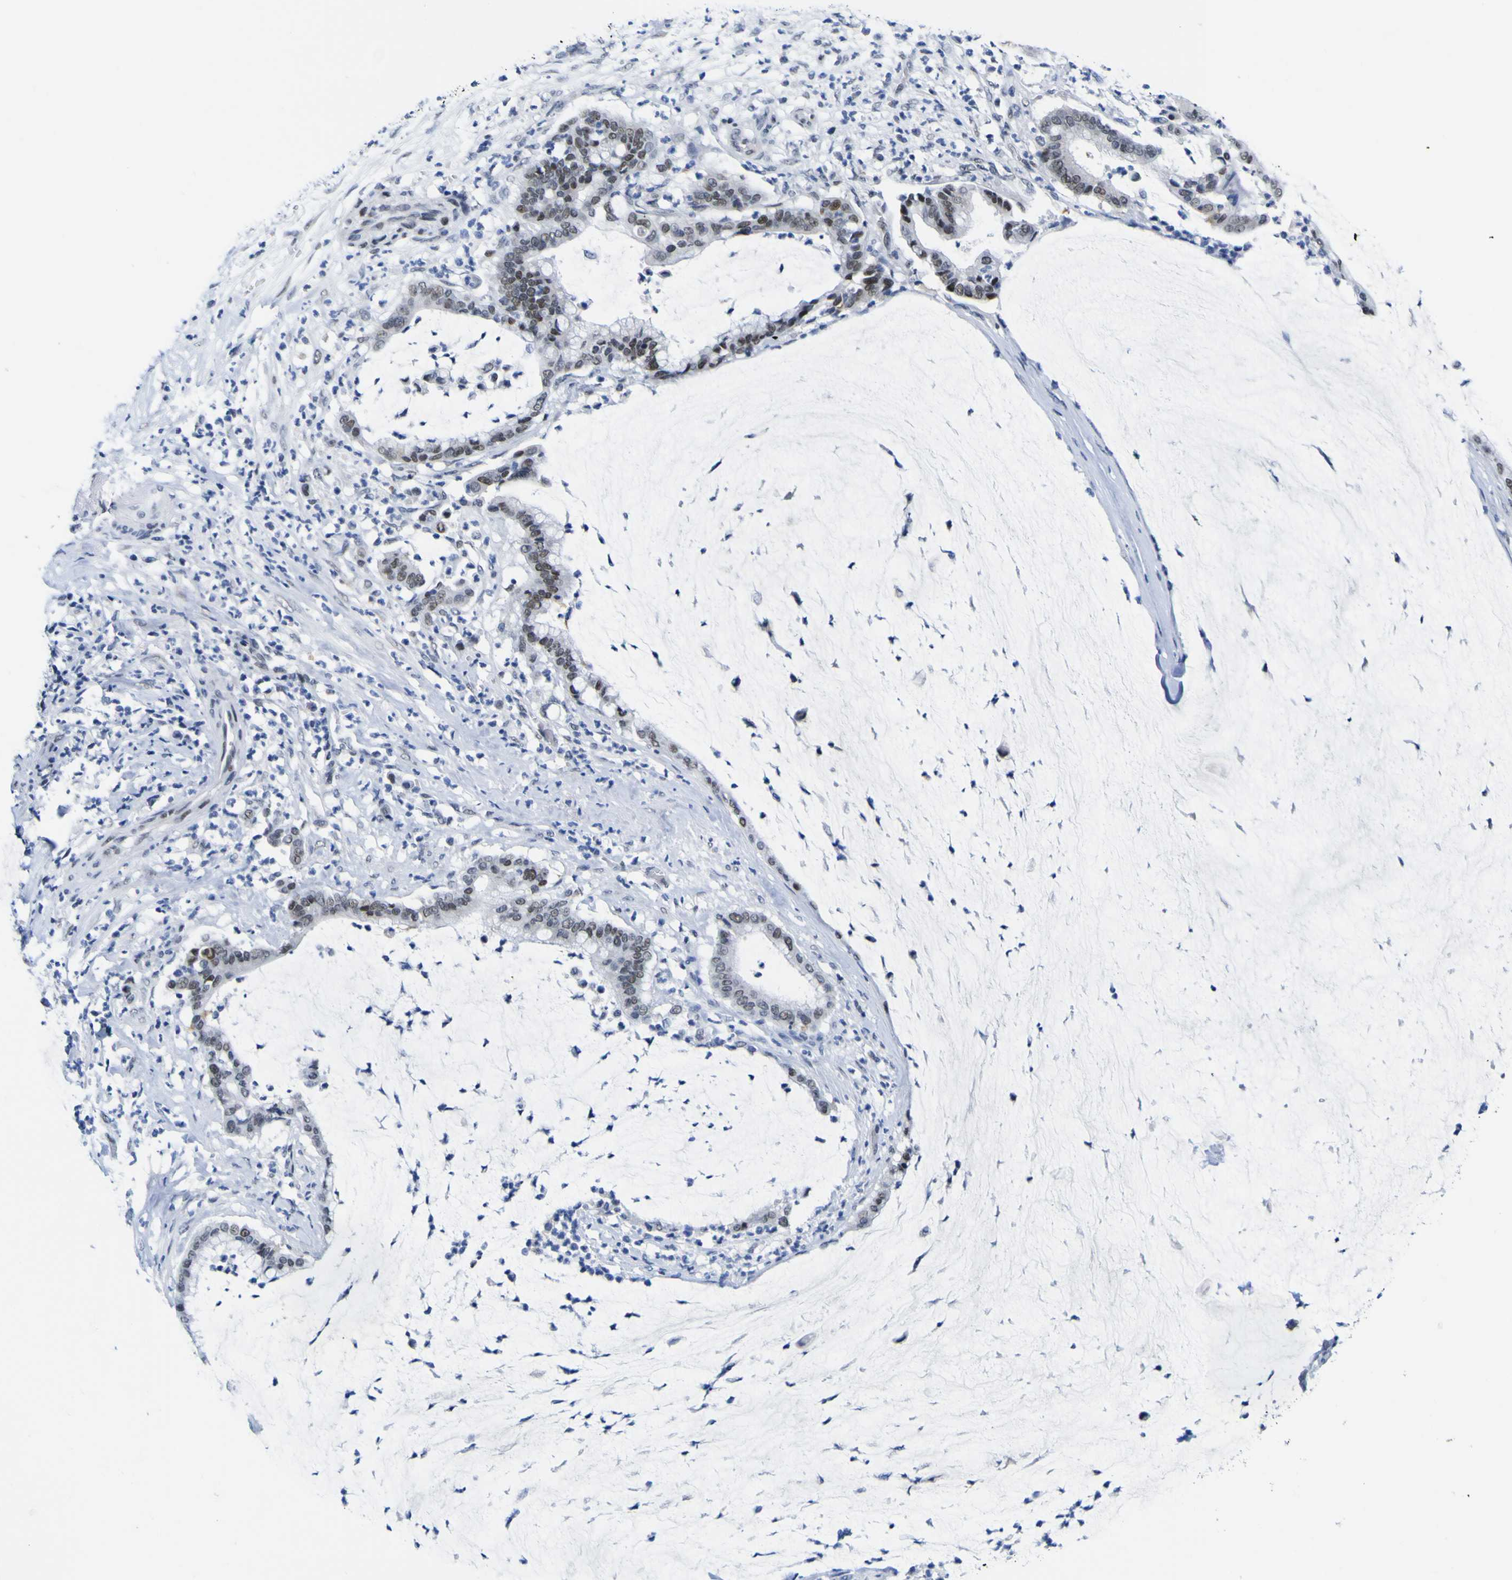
{"staining": {"intensity": "moderate", "quantity": "25%-75%", "location": "nuclear"}, "tissue": "pancreatic cancer", "cell_type": "Tumor cells", "image_type": "cancer", "snomed": [{"axis": "morphology", "description": "Adenocarcinoma, NOS"}, {"axis": "topography", "description": "Pancreas"}], "caption": "High-magnification brightfield microscopy of adenocarcinoma (pancreatic) stained with DAB (brown) and counterstained with hematoxylin (blue). tumor cells exhibit moderate nuclear staining is appreciated in approximately25%-75% of cells.", "gene": "MBD3", "patient": {"sex": "male", "age": 41}}